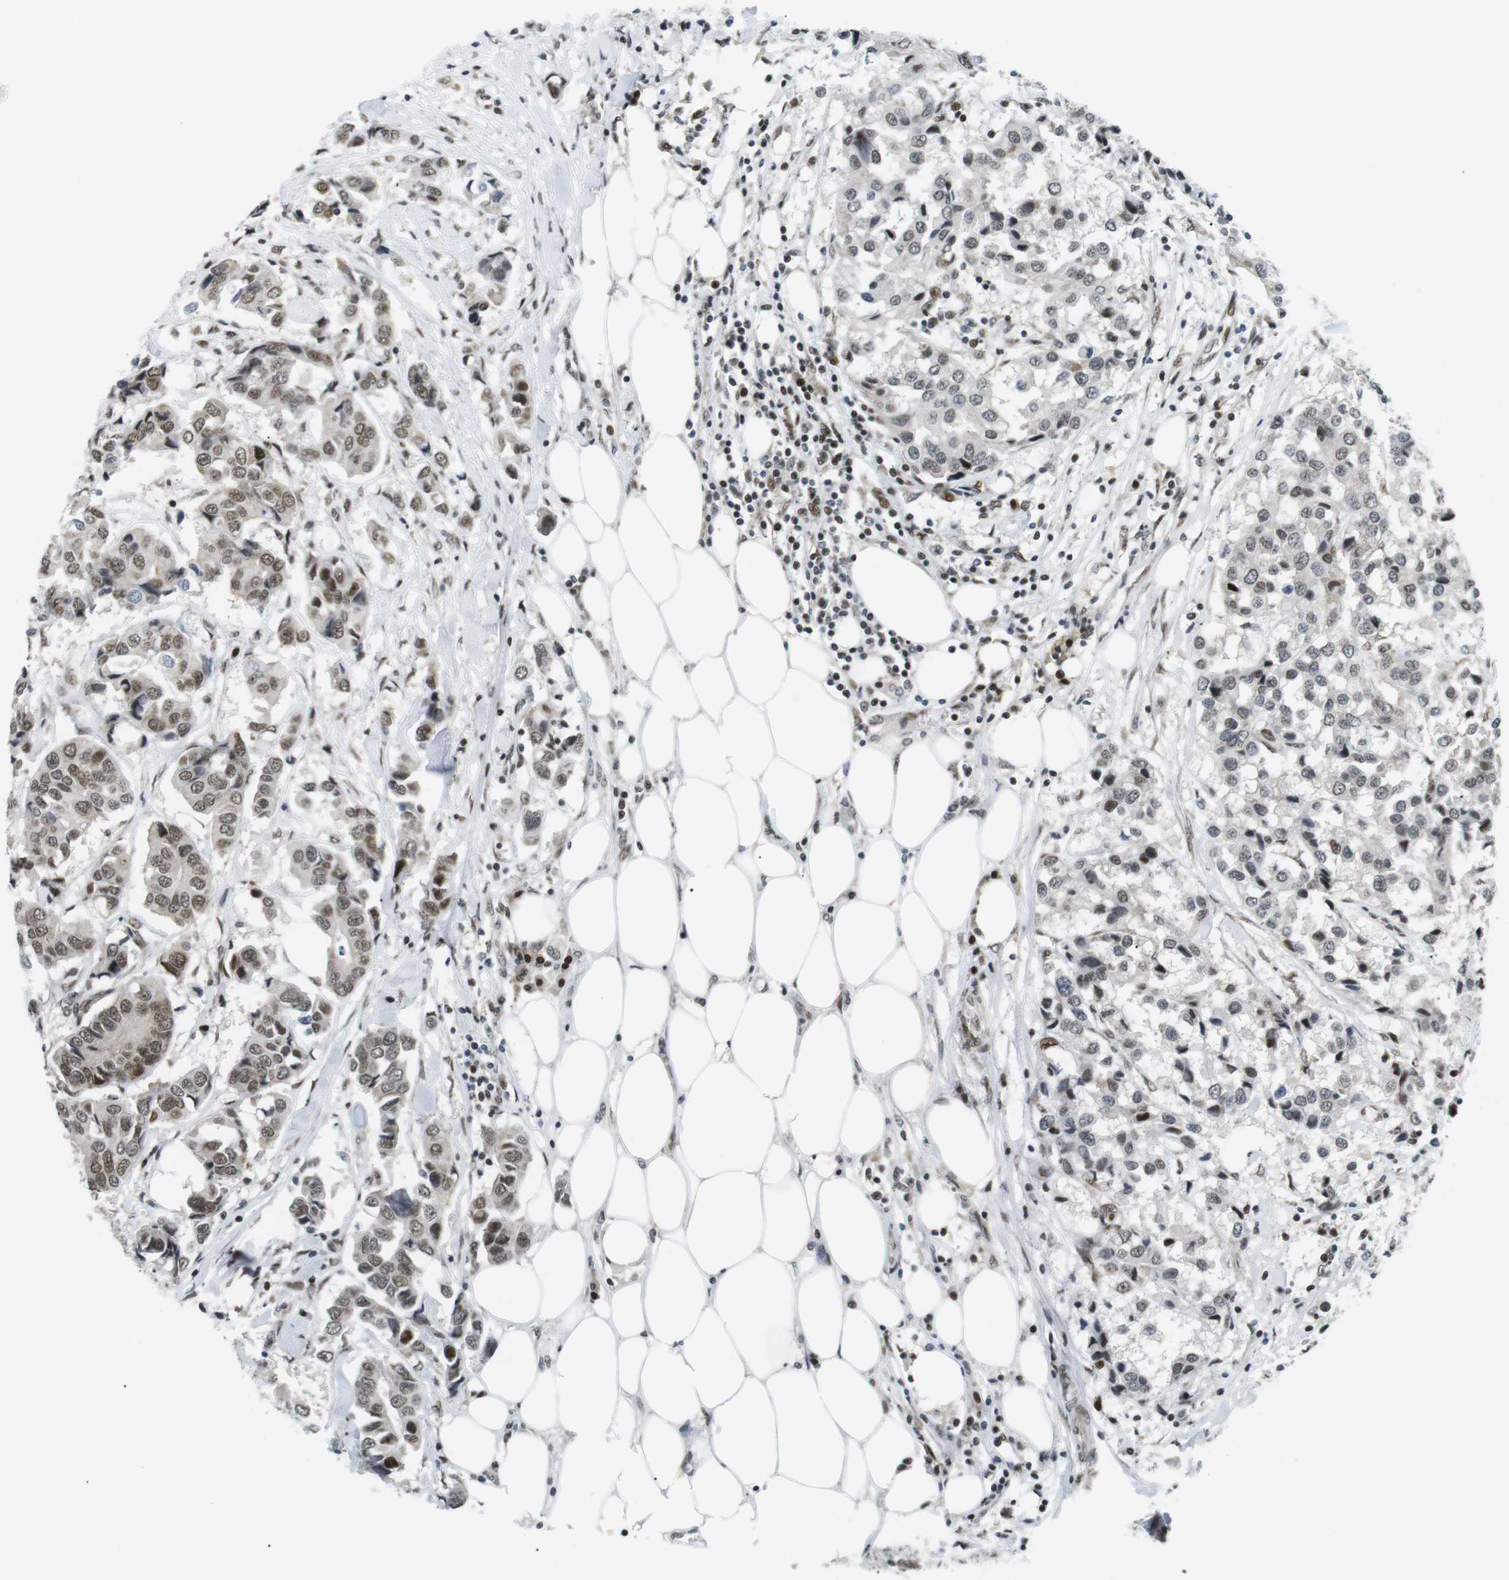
{"staining": {"intensity": "moderate", "quantity": "25%-75%", "location": "nuclear"}, "tissue": "breast cancer", "cell_type": "Tumor cells", "image_type": "cancer", "snomed": [{"axis": "morphology", "description": "Duct carcinoma"}, {"axis": "topography", "description": "Breast"}], "caption": "DAB immunohistochemical staining of human breast intraductal carcinoma displays moderate nuclear protein staining in about 25%-75% of tumor cells.", "gene": "CDC27", "patient": {"sex": "female", "age": 80}}